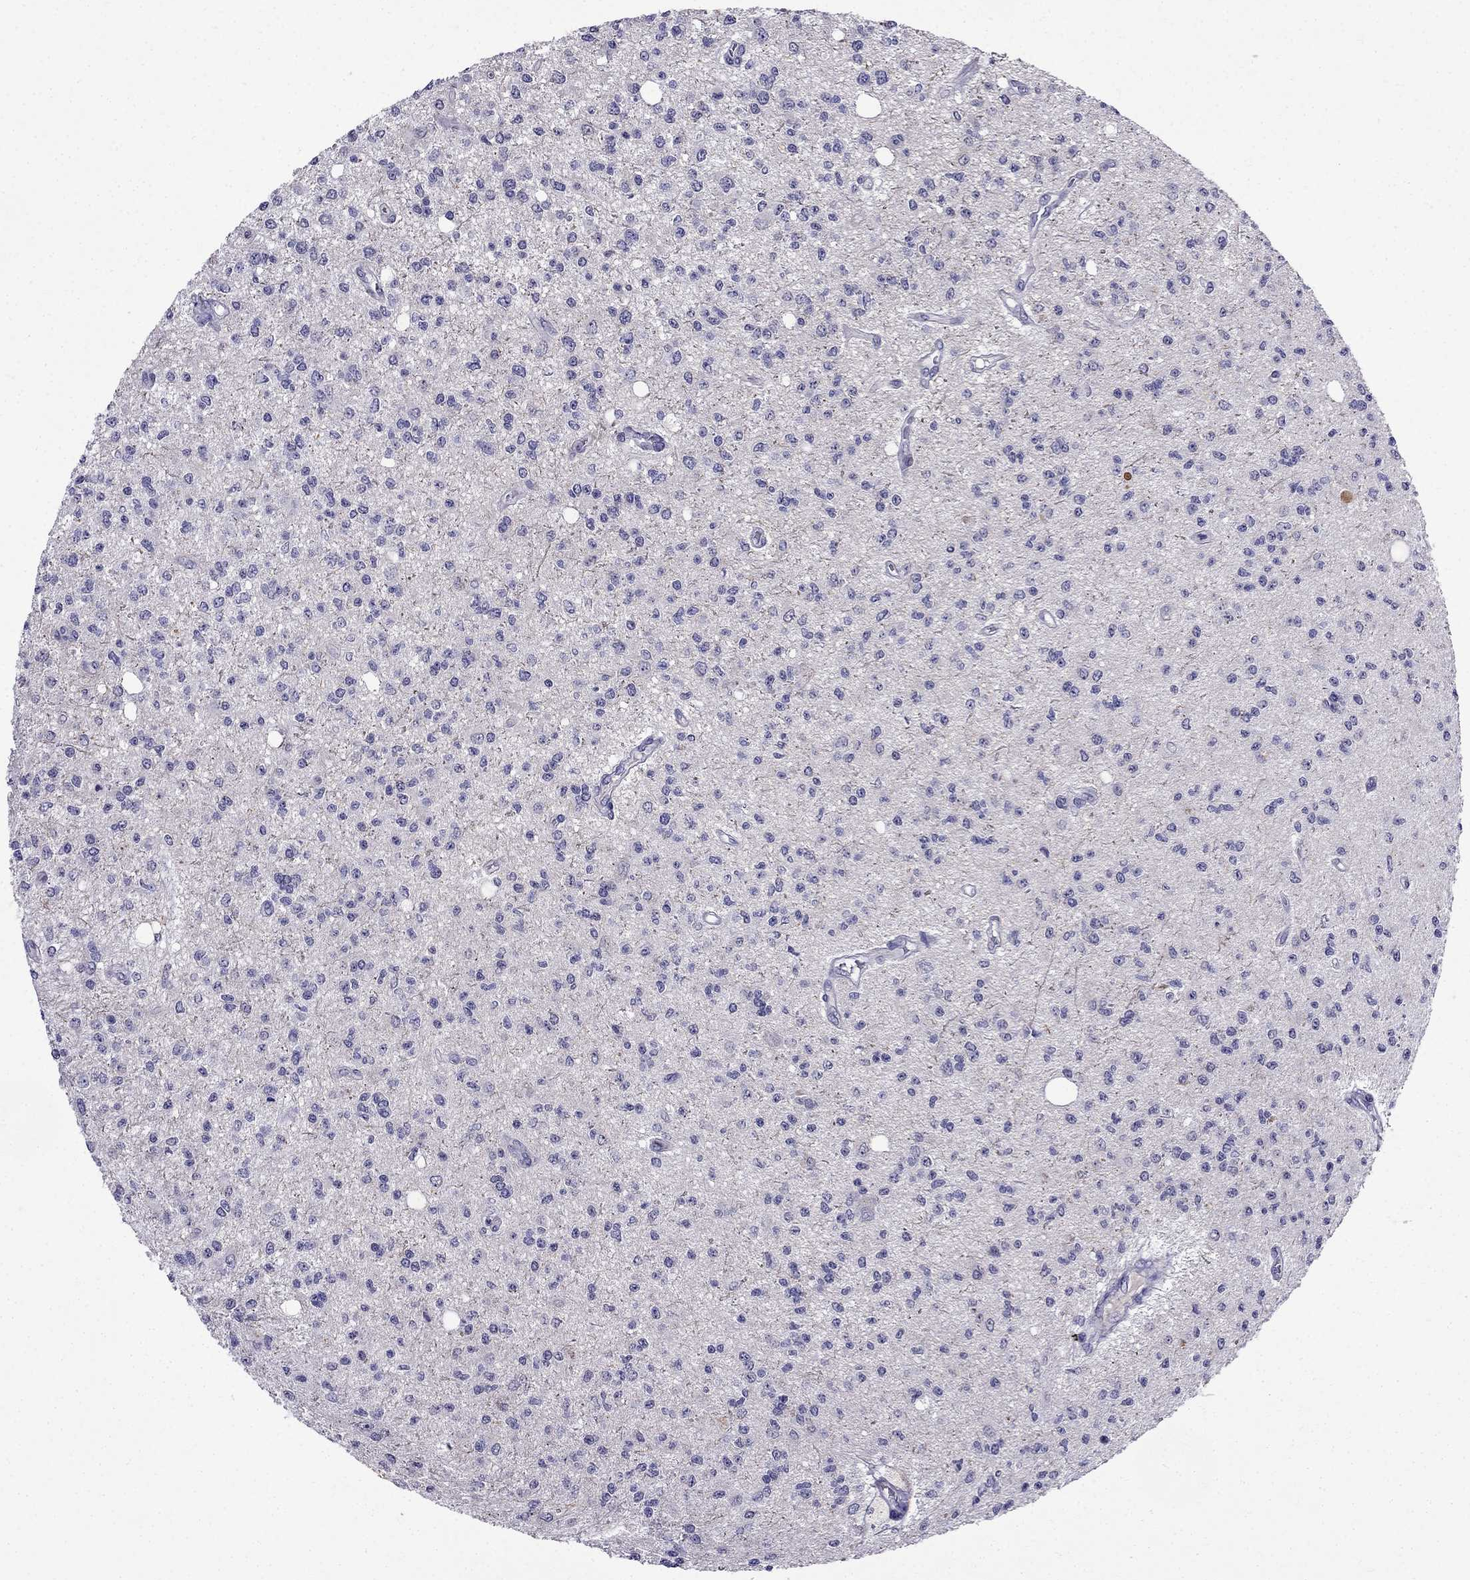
{"staining": {"intensity": "negative", "quantity": "none", "location": "none"}, "tissue": "glioma", "cell_type": "Tumor cells", "image_type": "cancer", "snomed": [{"axis": "morphology", "description": "Glioma, malignant, Low grade"}, {"axis": "topography", "description": "Brain"}], "caption": "DAB (3,3'-diaminobenzidine) immunohistochemical staining of glioma exhibits no significant staining in tumor cells.", "gene": "PI16", "patient": {"sex": "male", "age": 67}}